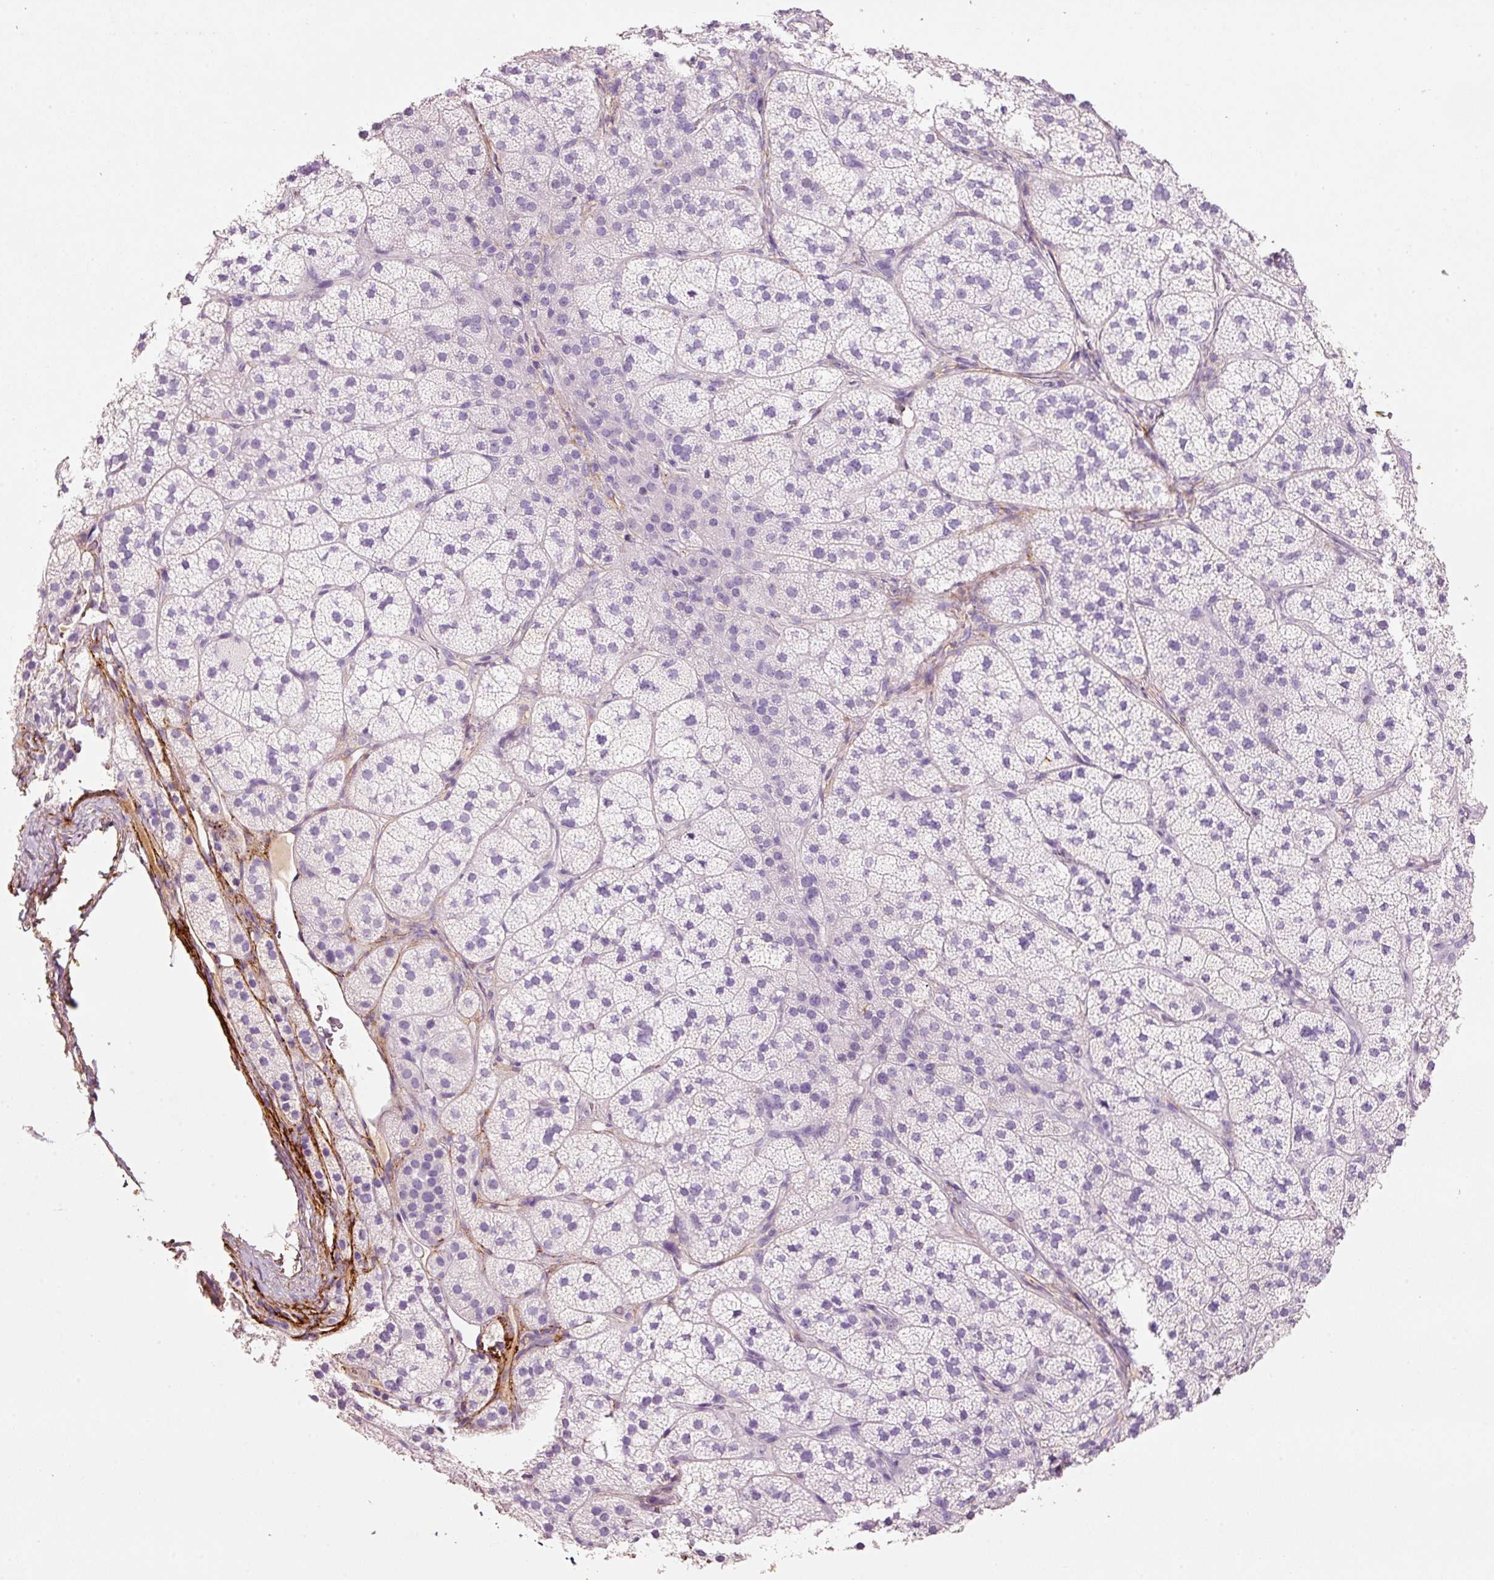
{"staining": {"intensity": "negative", "quantity": "none", "location": "none"}, "tissue": "adrenal gland", "cell_type": "Glandular cells", "image_type": "normal", "snomed": [{"axis": "morphology", "description": "Normal tissue, NOS"}, {"axis": "topography", "description": "Adrenal gland"}], "caption": "Protein analysis of benign adrenal gland shows no significant positivity in glandular cells.", "gene": "MFAP4", "patient": {"sex": "female", "age": 58}}